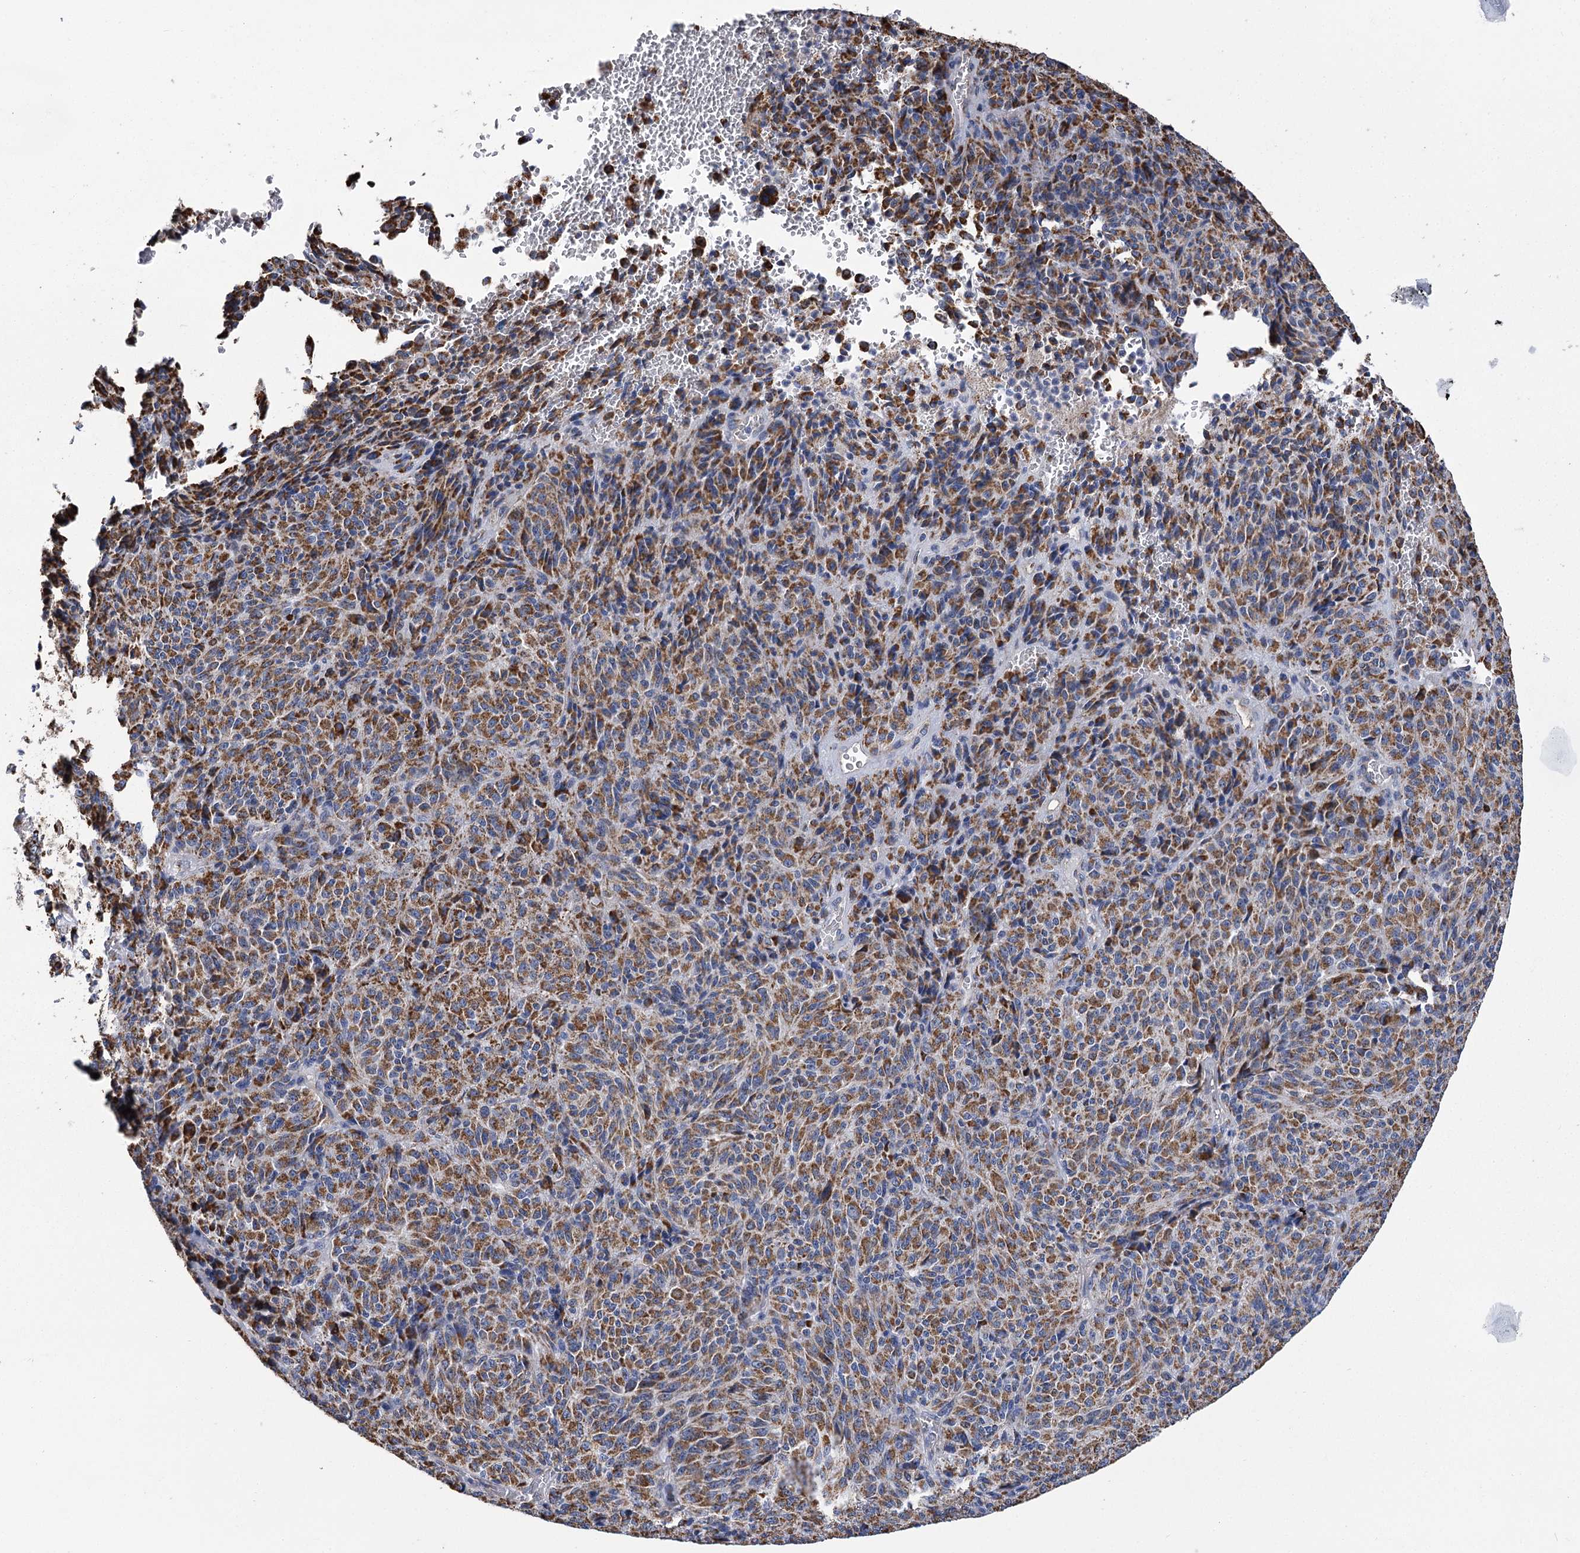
{"staining": {"intensity": "strong", "quantity": ">75%", "location": "cytoplasmic/membranous"}, "tissue": "melanoma", "cell_type": "Tumor cells", "image_type": "cancer", "snomed": [{"axis": "morphology", "description": "Malignant melanoma, Metastatic site"}, {"axis": "topography", "description": "Brain"}], "caption": "This histopathology image exhibits immunohistochemistry (IHC) staining of human malignant melanoma (metastatic site), with high strong cytoplasmic/membranous staining in about >75% of tumor cells.", "gene": "CCDC73", "patient": {"sex": "female", "age": 56}}